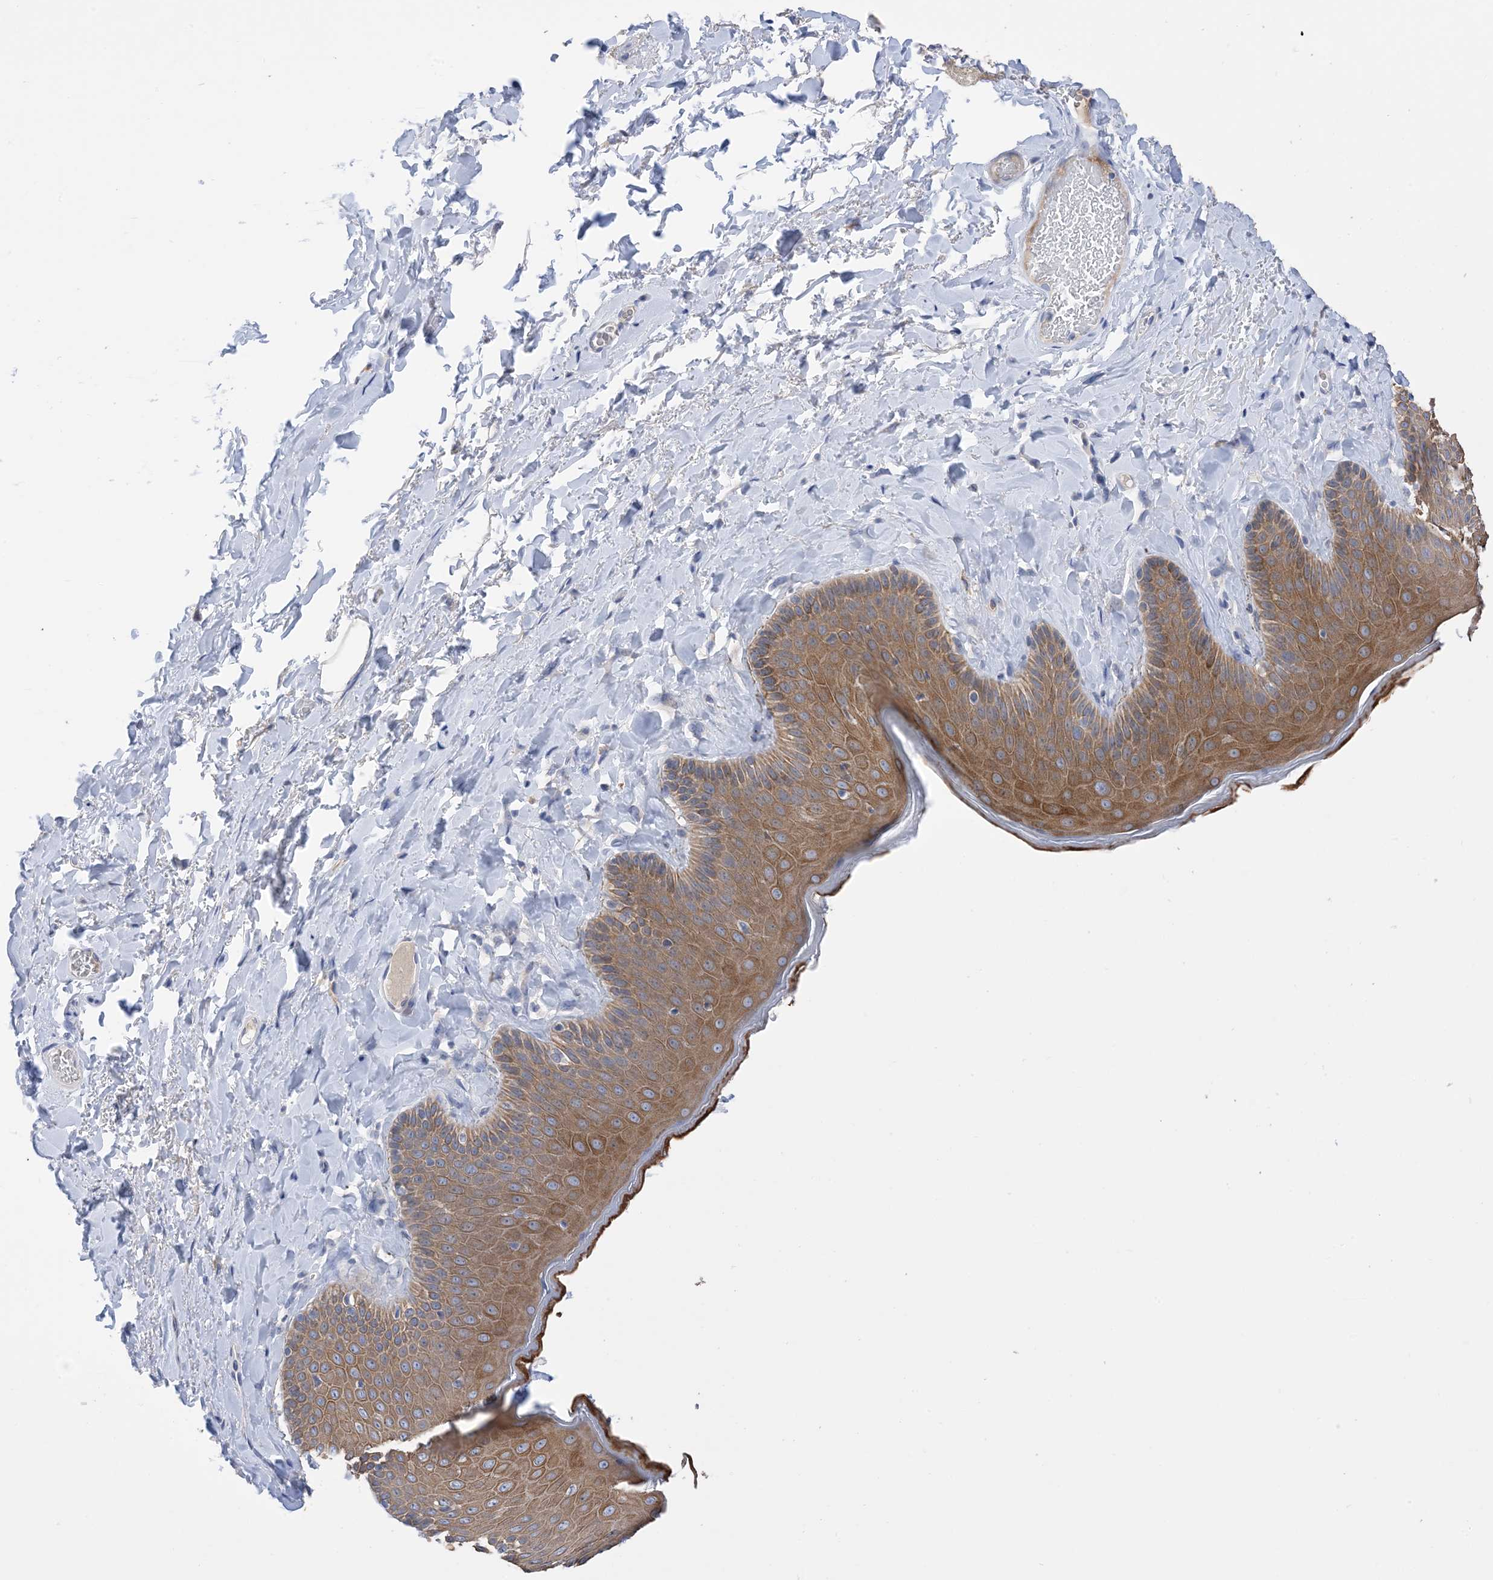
{"staining": {"intensity": "strong", "quantity": ">75%", "location": "cytoplasmic/membranous"}, "tissue": "skin", "cell_type": "Epidermal cells", "image_type": "normal", "snomed": [{"axis": "morphology", "description": "Normal tissue, NOS"}, {"axis": "topography", "description": "Anal"}], "caption": "Brown immunohistochemical staining in normal human skin shows strong cytoplasmic/membranous expression in approximately >75% of epidermal cells. (DAB (3,3'-diaminobenzidine) IHC, brown staining for protein, blue staining for nuclei).", "gene": "PLK4", "patient": {"sex": "male", "age": 69}}